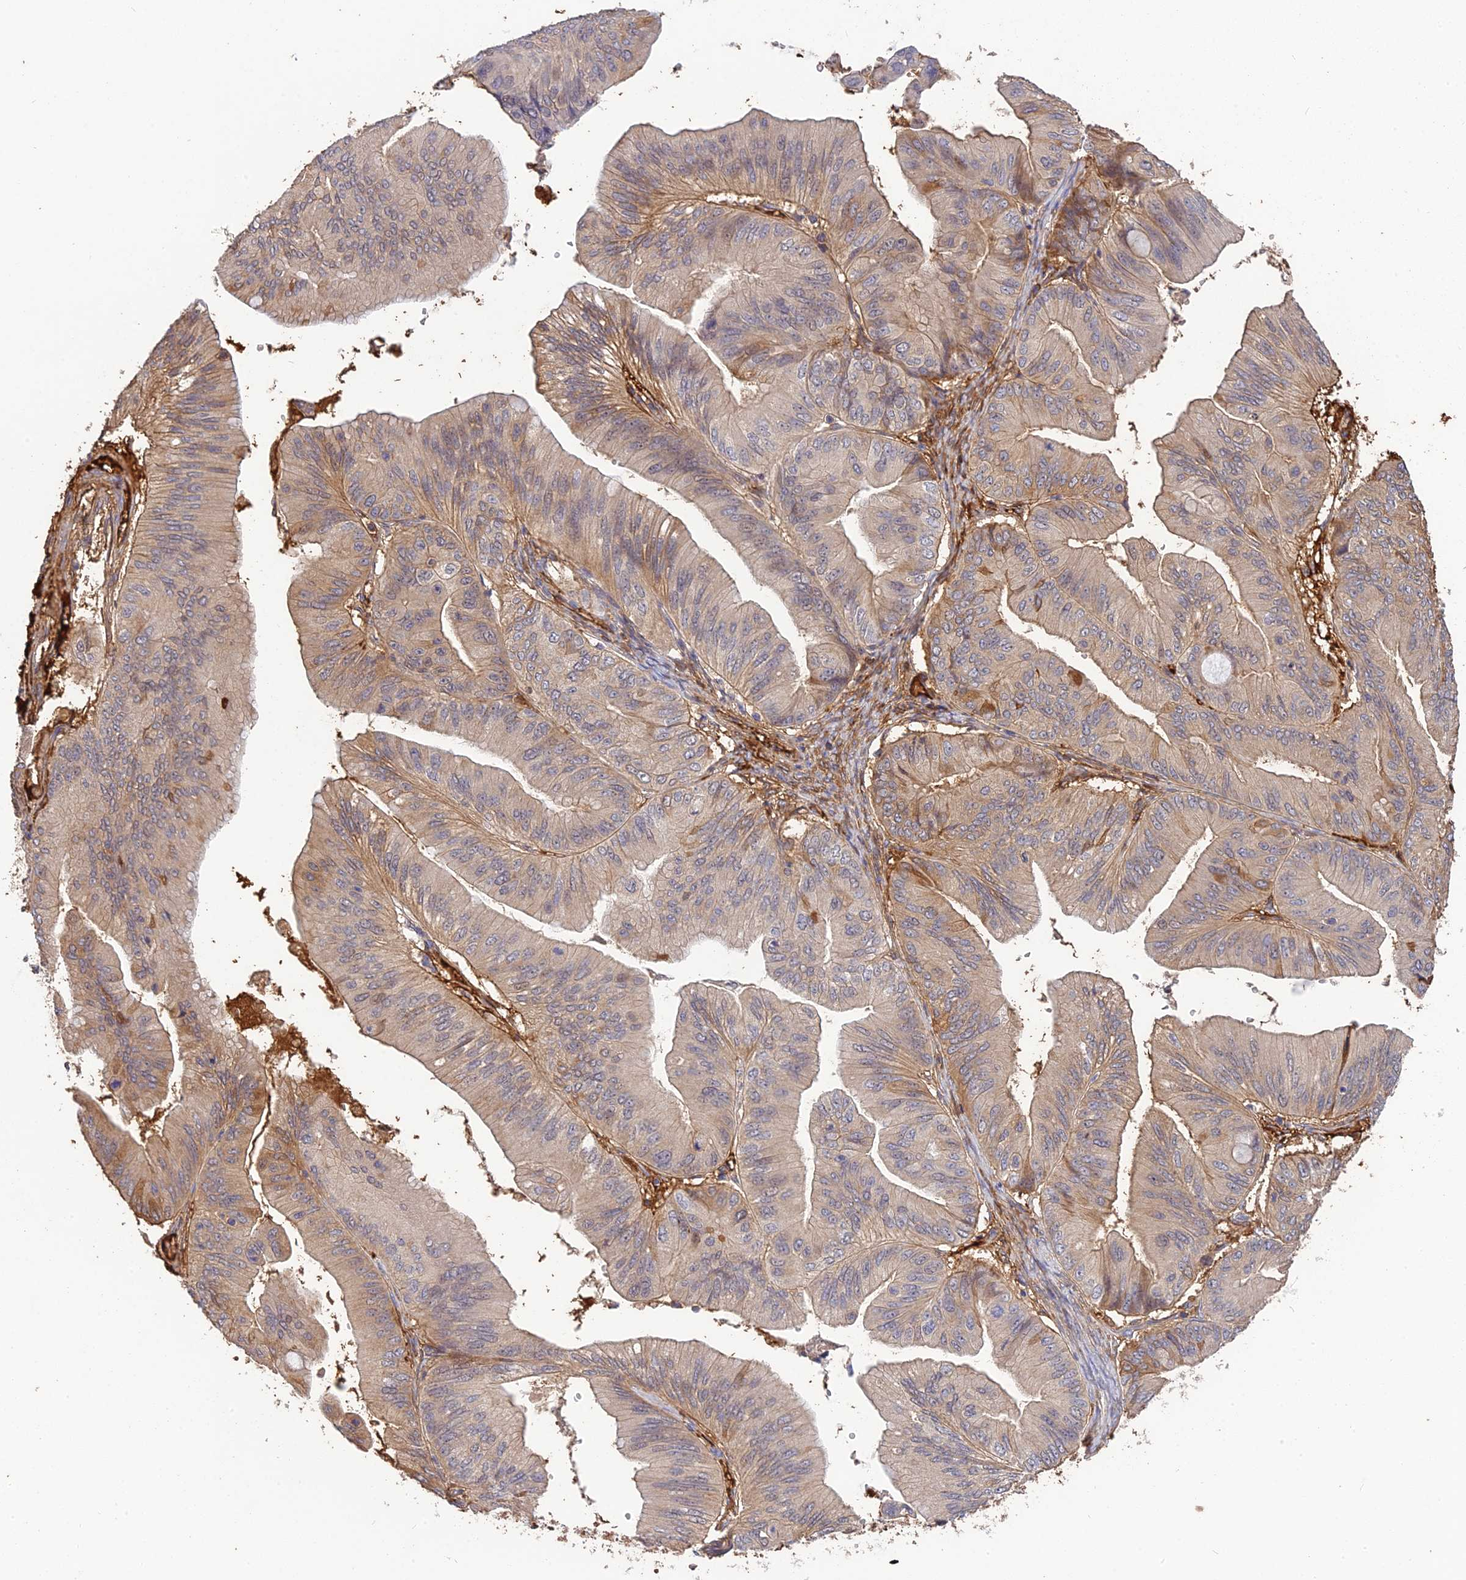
{"staining": {"intensity": "weak", "quantity": "25%-75%", "location": "cytoplasmic/membranous"}, "tissue": "ovarian cancer", "cell_type": "Tumor cells", "image_type": "cancer", "snomed": [{"axis": "morphology", "description": "Cystadenocarcinoma, mucinous, NOS"}, {"axis": "topography", "description": "Ovary"}], "caption": "Weak cytoplasmic/membranous positivity is identified in approximately 25%-75% of tumor cells in ovarian cancer. (brown staining indicates protein expression, while blue staining denotes nuclei).", "gene": "PZP", "patient": {"sex": "female", "age": 61}}